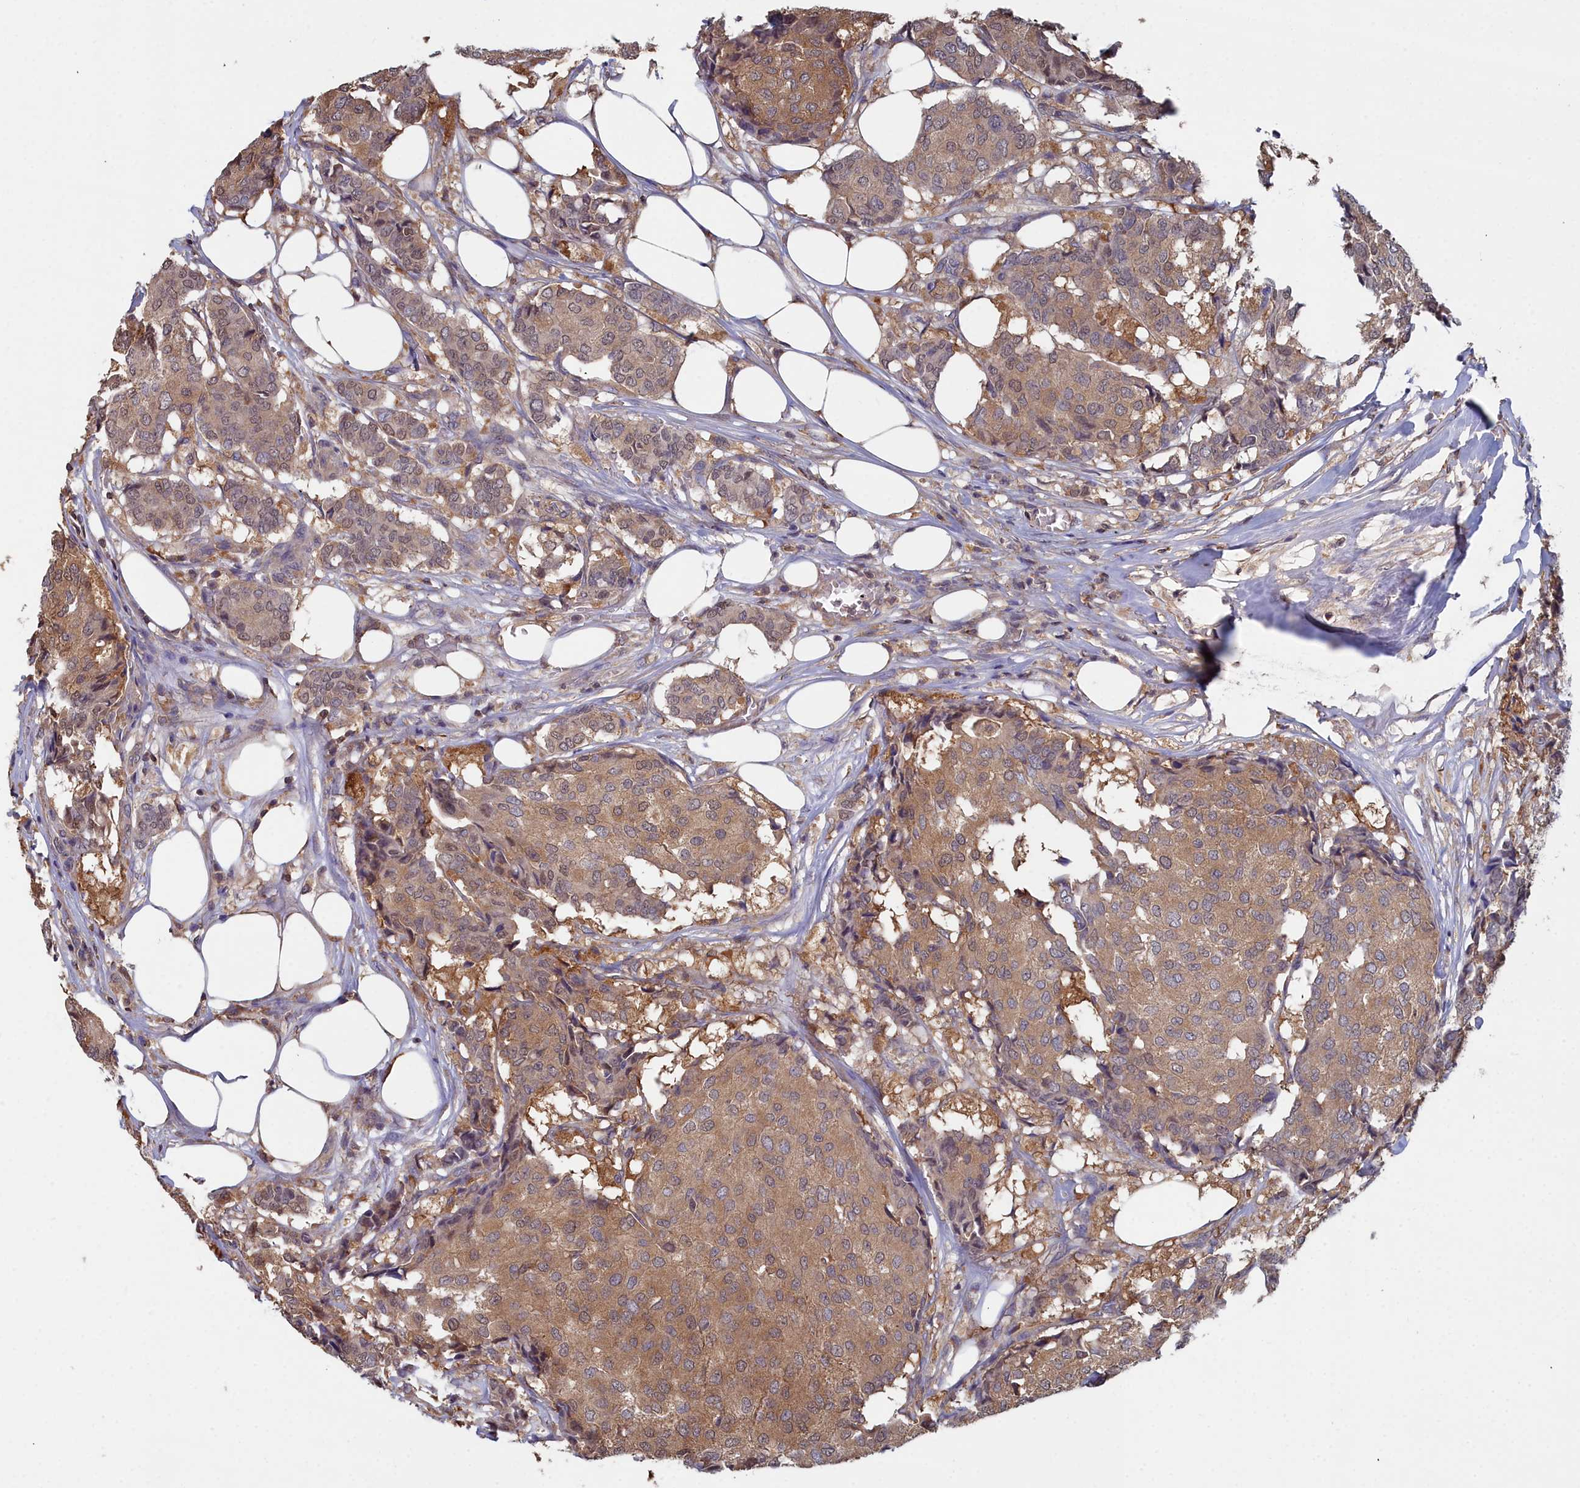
{"staining": {"intensity": "moderate", "quantity": "25%-75%", "location": "cytoplasmic/membranous"}, "tissue": "breast cancer", "cell_type": "Tumor cells", "image_type": "cancer", "snomed": [{"axis": "morphology", "description": "Duct carcinoma"}, {"axis": "topography", "description": "Breast"}], "caption": "IHC histopathology image of breast infiltrating ductal carcinoma stained for a protein (brown), which shows medium levels of moderate cytoplasmic/membranous expression in approximately 25%-75% of tumor cells.", "gene": "GFRA2", "patient": {"sex": "female", "age": 75}}